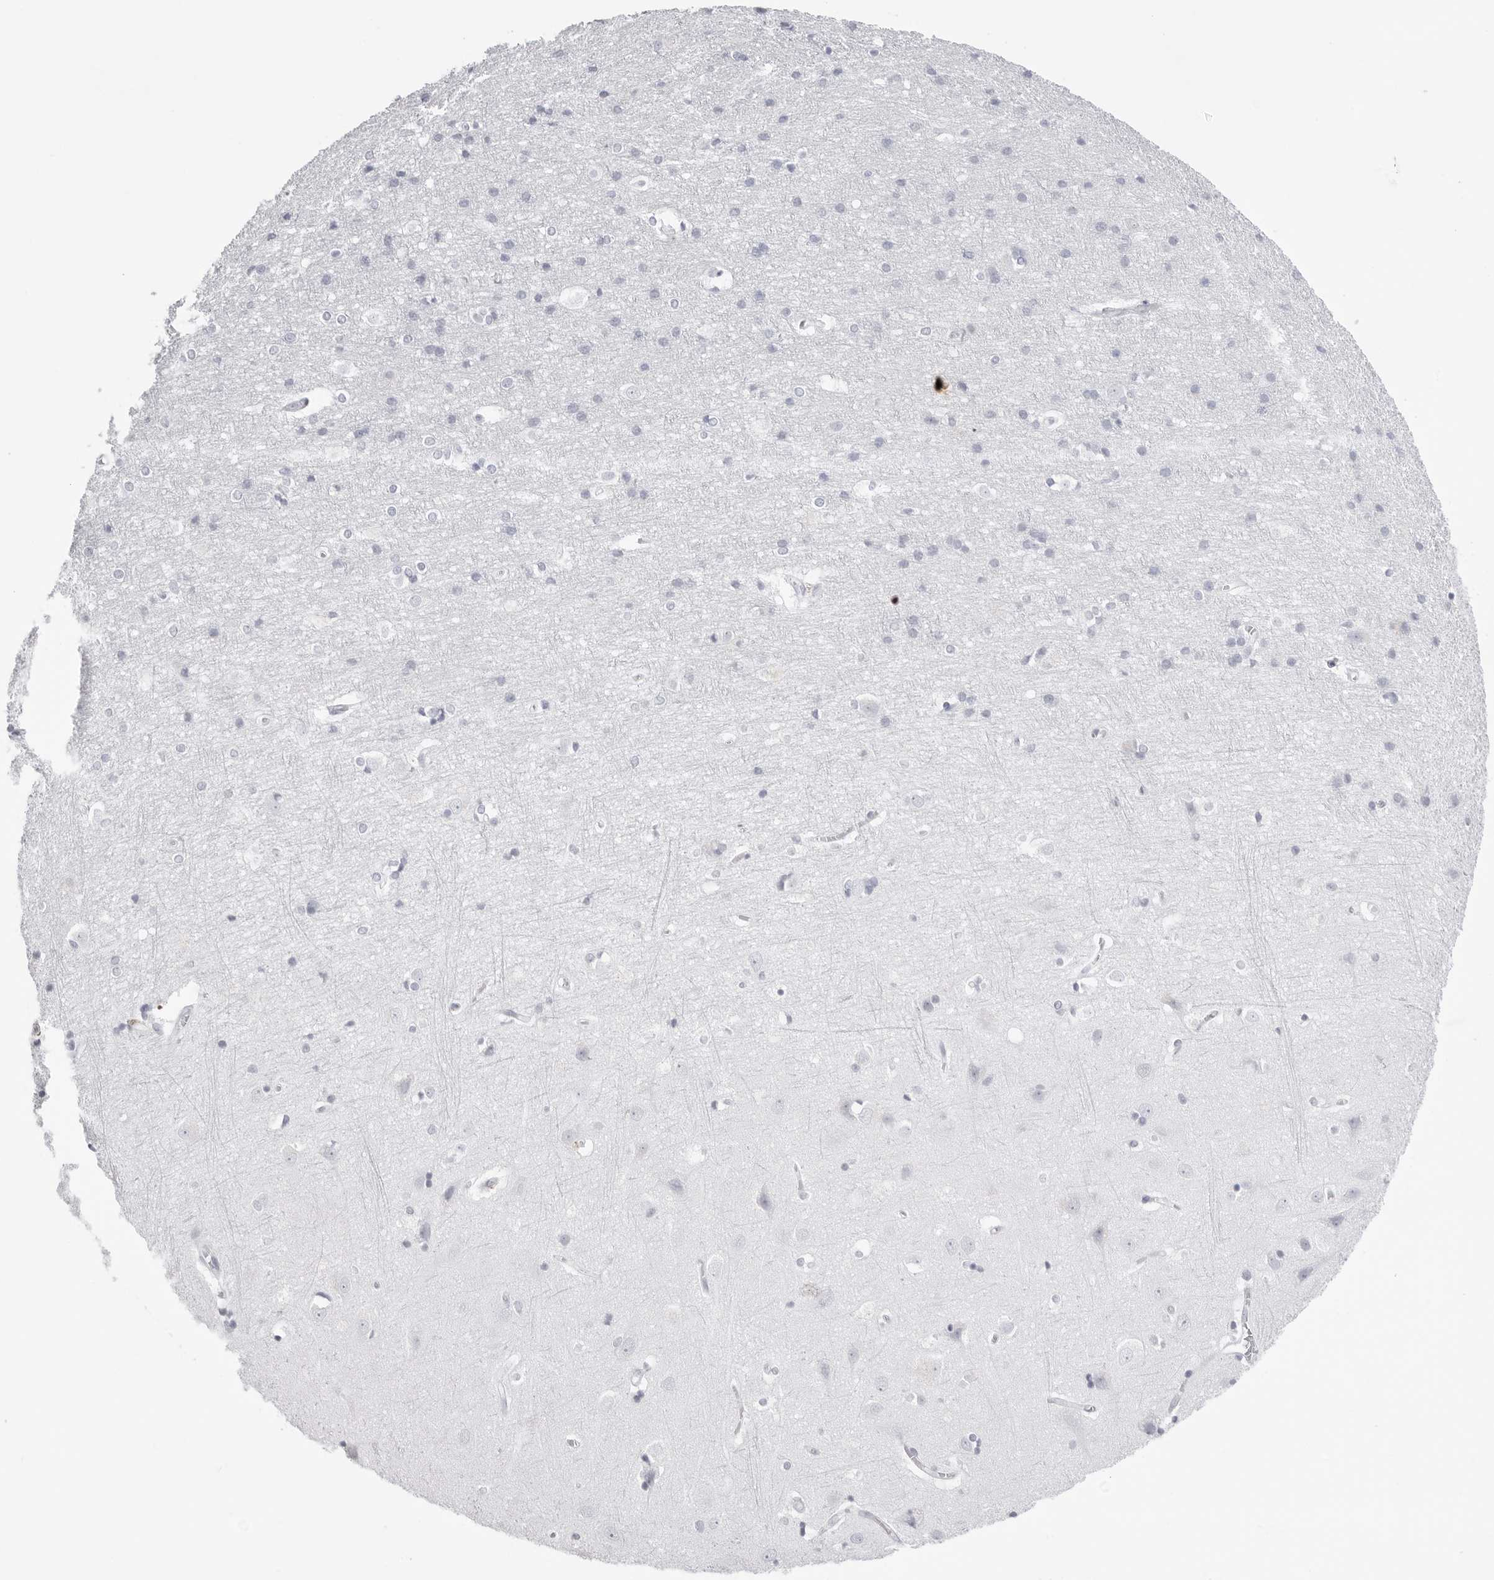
{"staining": {"intensity": "negative", "quantity": "none", "location": "none"}, "tissue": "cerebral cortex", "cell_type": "Endothelial cells", "image_type": "normal", "snomed": [{"axis": "morphology", "description": "Normal tissue, NOS"}, {"axis": "topography", "description": "Cerebral cortex"}], "caption": "Human cerebral cortex stained for a protein using IHC reveals no expression in endothelial cells.", "gene": "TSSK1B", "patient": {"sex": "male", "age": 54}}